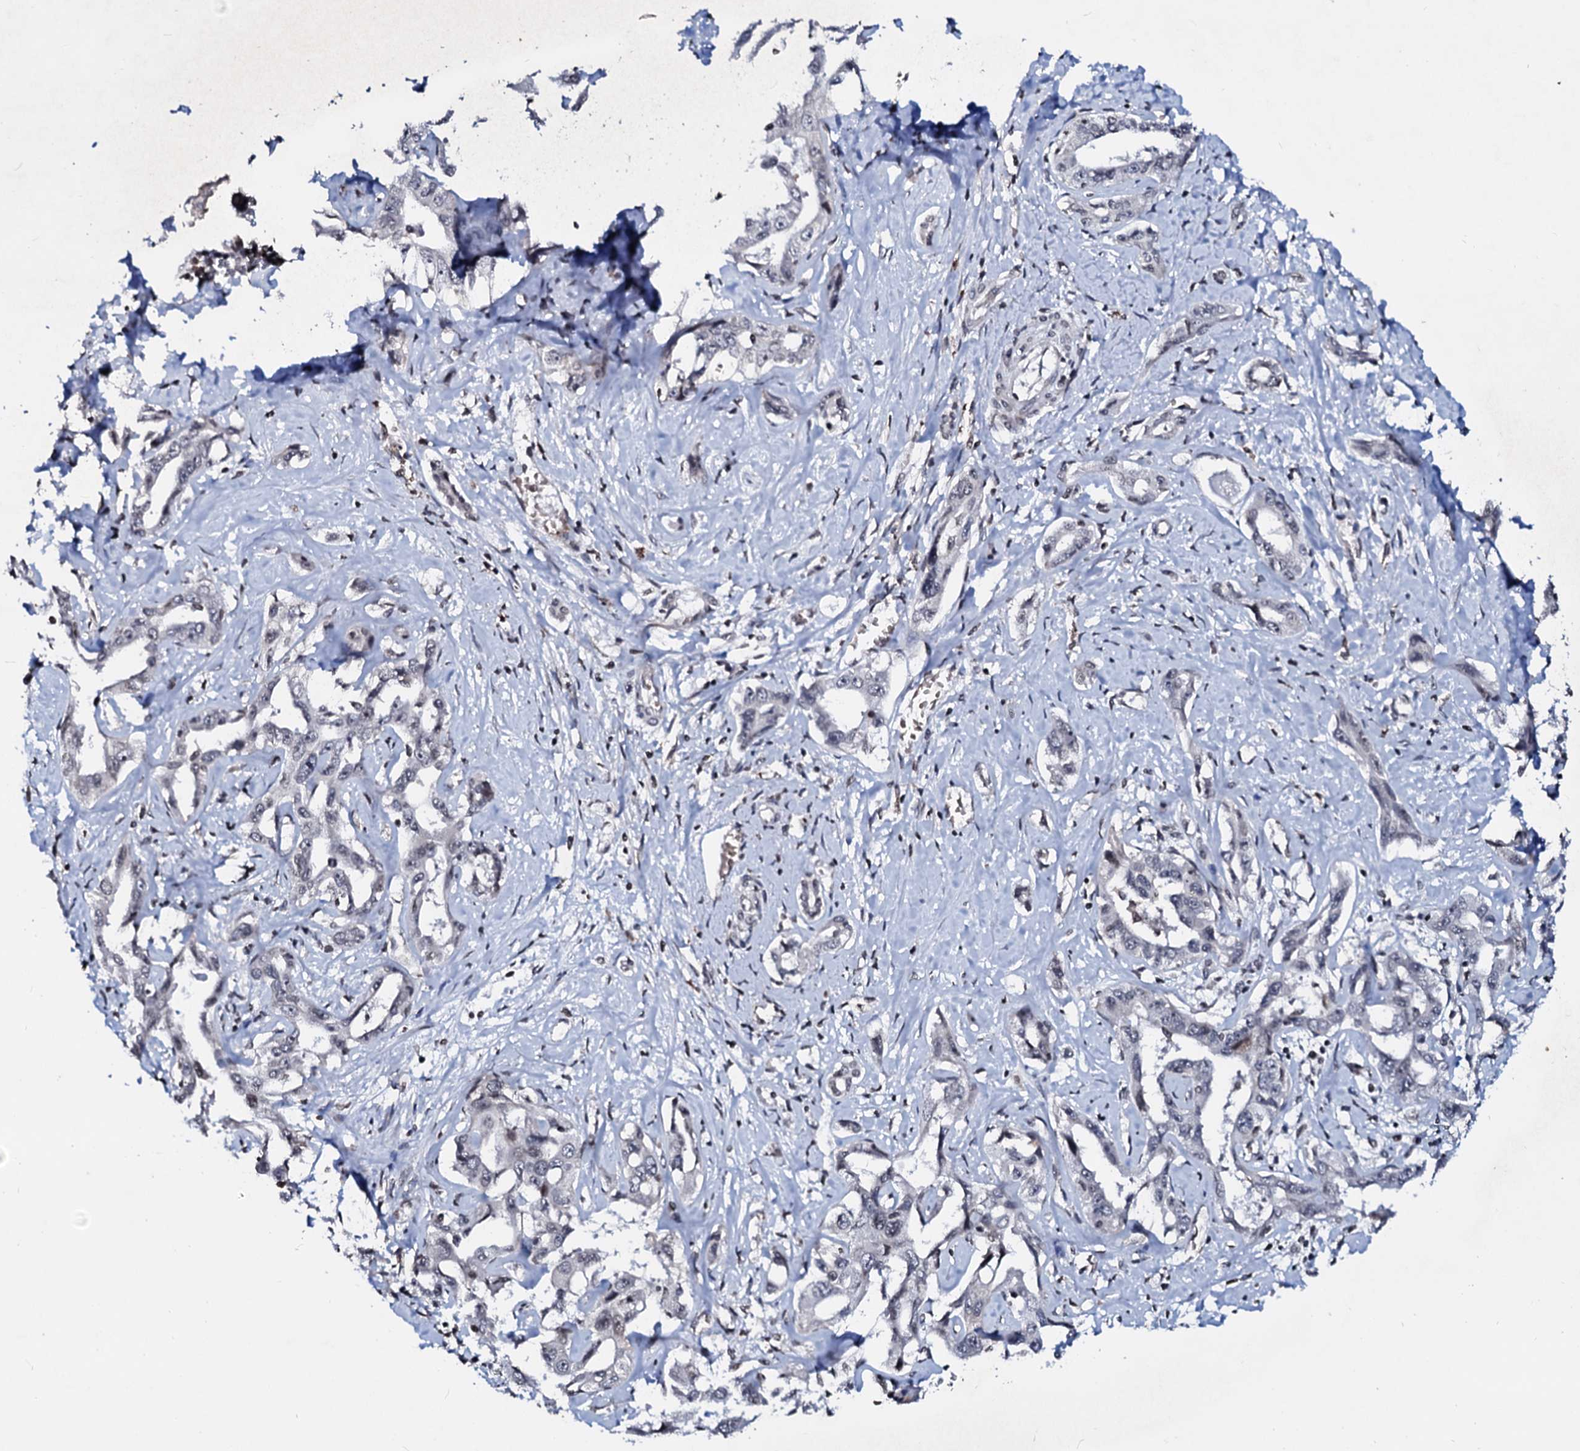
{"staining": {"intensity": "negative", "quantity": "none", "location": "none"}, "tissue": "liver cancer", "cell_type": "Tumor cells", "image_type": "cancer", "snomed": [{"axis": "morphology", "description": "Cholangiocarcinoma"}, {"axis": "topography", "description": "Liver"}], "caption": "Tumor cells are negative for protein expression in human liver cholangiocarcinoma. Nuclei are stained in blue.", "gene": "LSM11", "patient": {"sex": "male", "age": 59}}